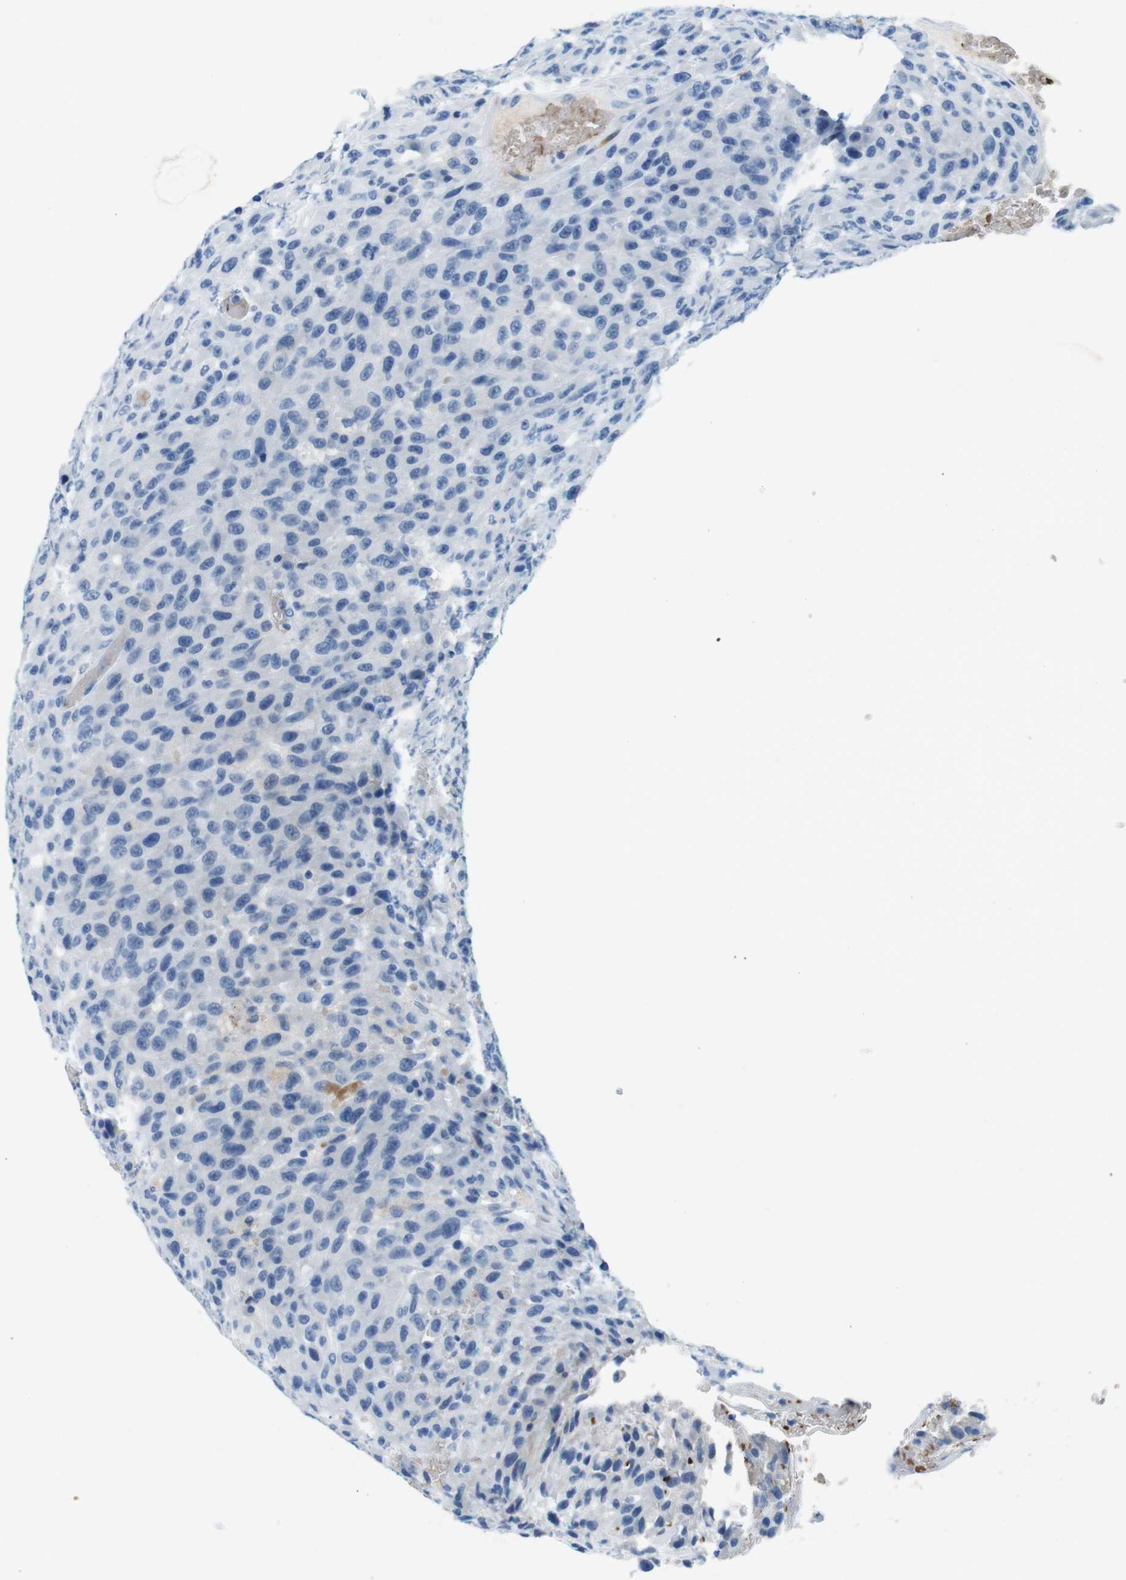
{"staining": {"intensity": "negative", "quantity": "none", "location": "none"}, "tissue": "urothelial cancer", "cell_type": "Tumor cells", "image_type": "cancer", "snomed": [{"axis": "morphology", "description": "Urothelial carcinoma, High grade"}, {"axis": "topography", "description": "Urinary bladder"}], "caption": "The IHC image has no significant positivity in tumor cells of urothelial cancer tissue.", "gene": "TFAP2C", "patient": {"sex": "male", "age": 66}}